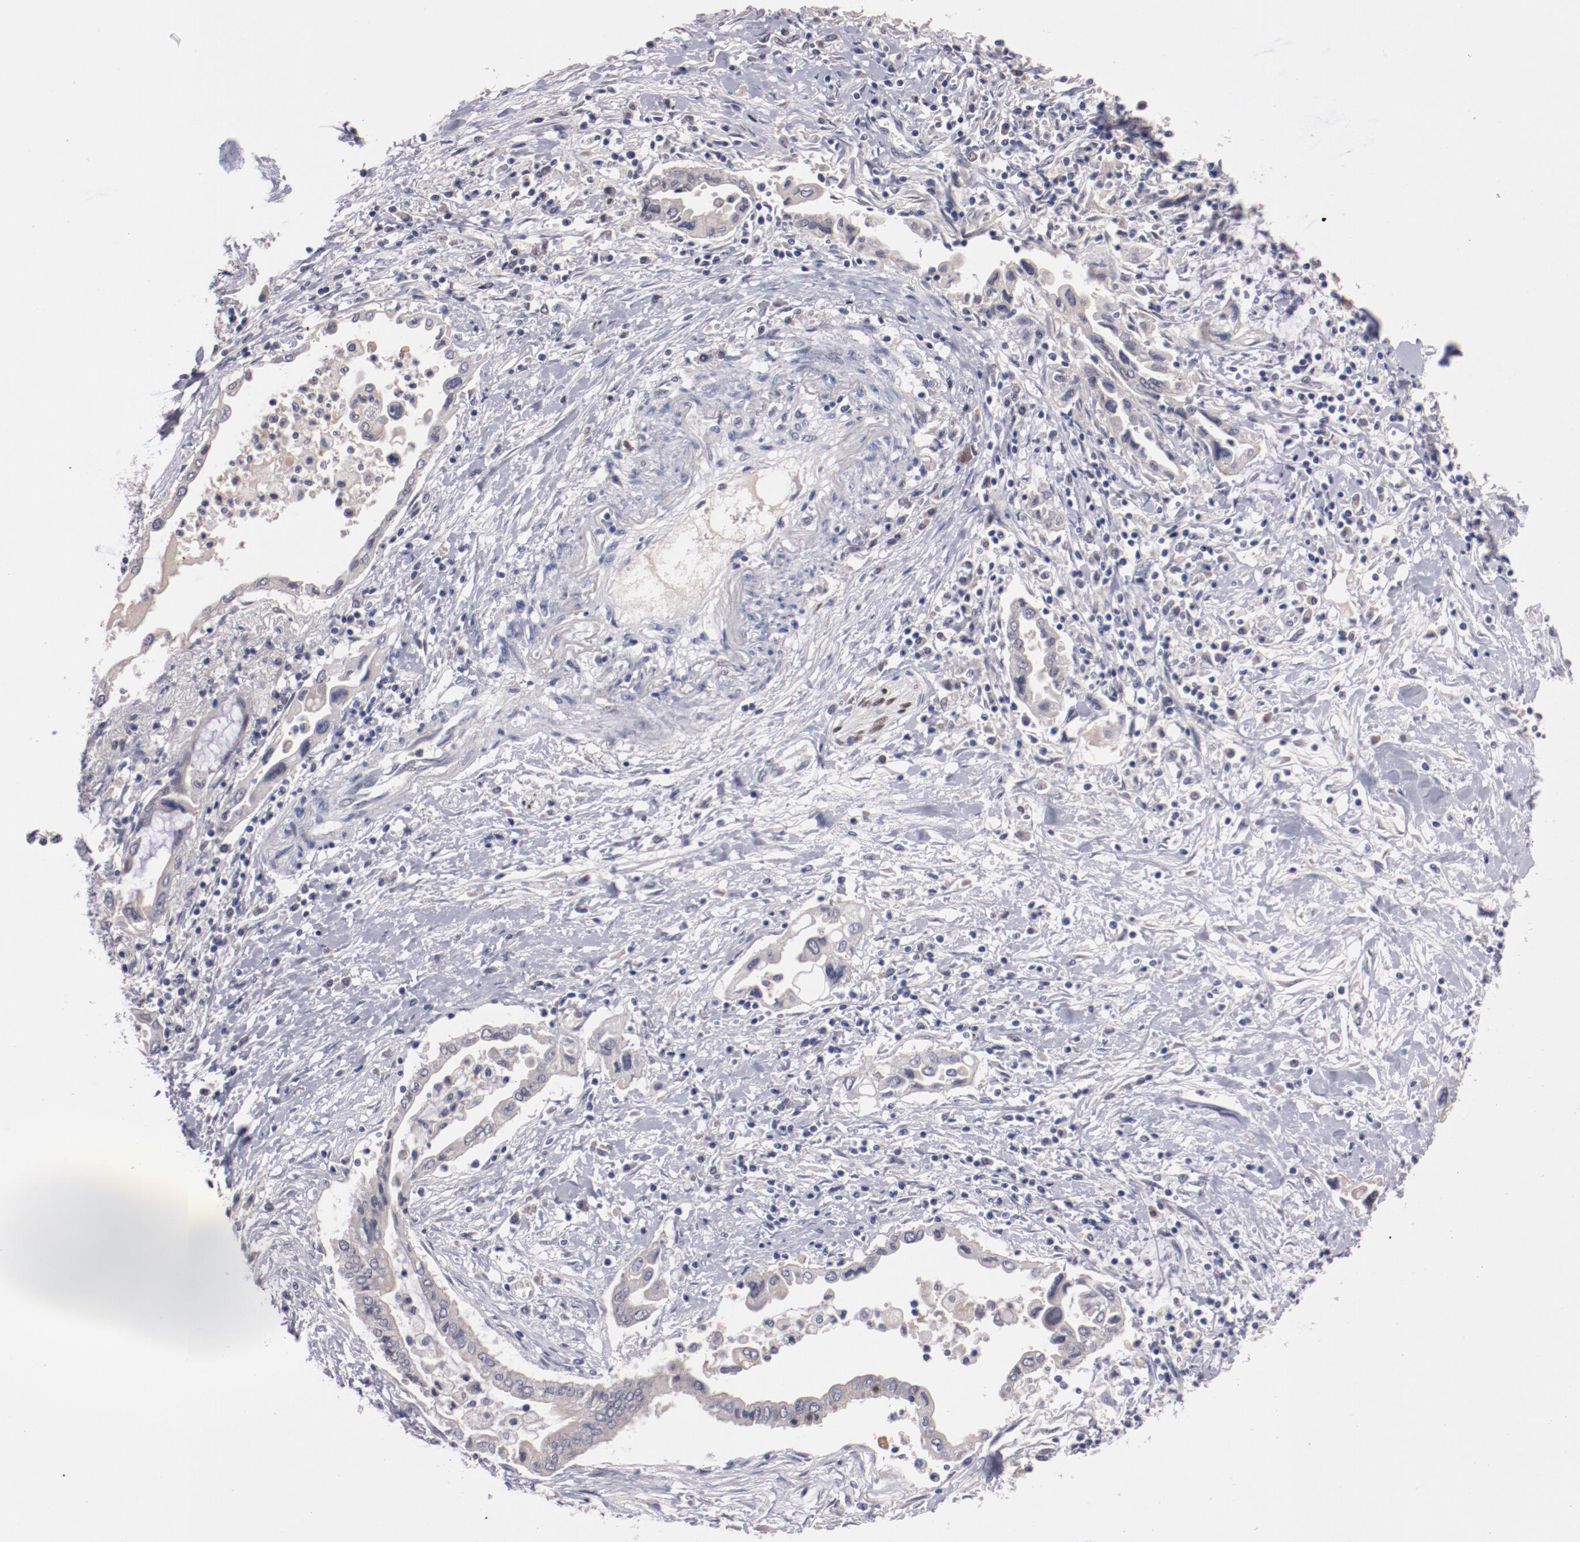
{"staining": {"intensity": "moderate", "quantity": "25%-75%", "location": "cytoplasmic/membranous"}, "tissue": "pancreatic cancer", "cell_type": "Tumor cells", "image_type": "cancer", "snomed": [{"axis": "morphology", "description": "Adenocarcinoma, NOS"}, {"axis": "topography", "description": "Pancreas"}], "caption": "Tumor cells display medium levels of moderate cytoplasmic/membranous staining in about 25%-75% of cells in pancreatic cancer (adenocarcinoma). The staining was performed using DAB (3,3'-diaminobenzidine) to visualize the protein expression in brown, while the nuclei were stained in blue with hematoxylin (Magnification: 20x).", "gene": "FAM81A", "patient": {"sex": "female", "age": 57}}